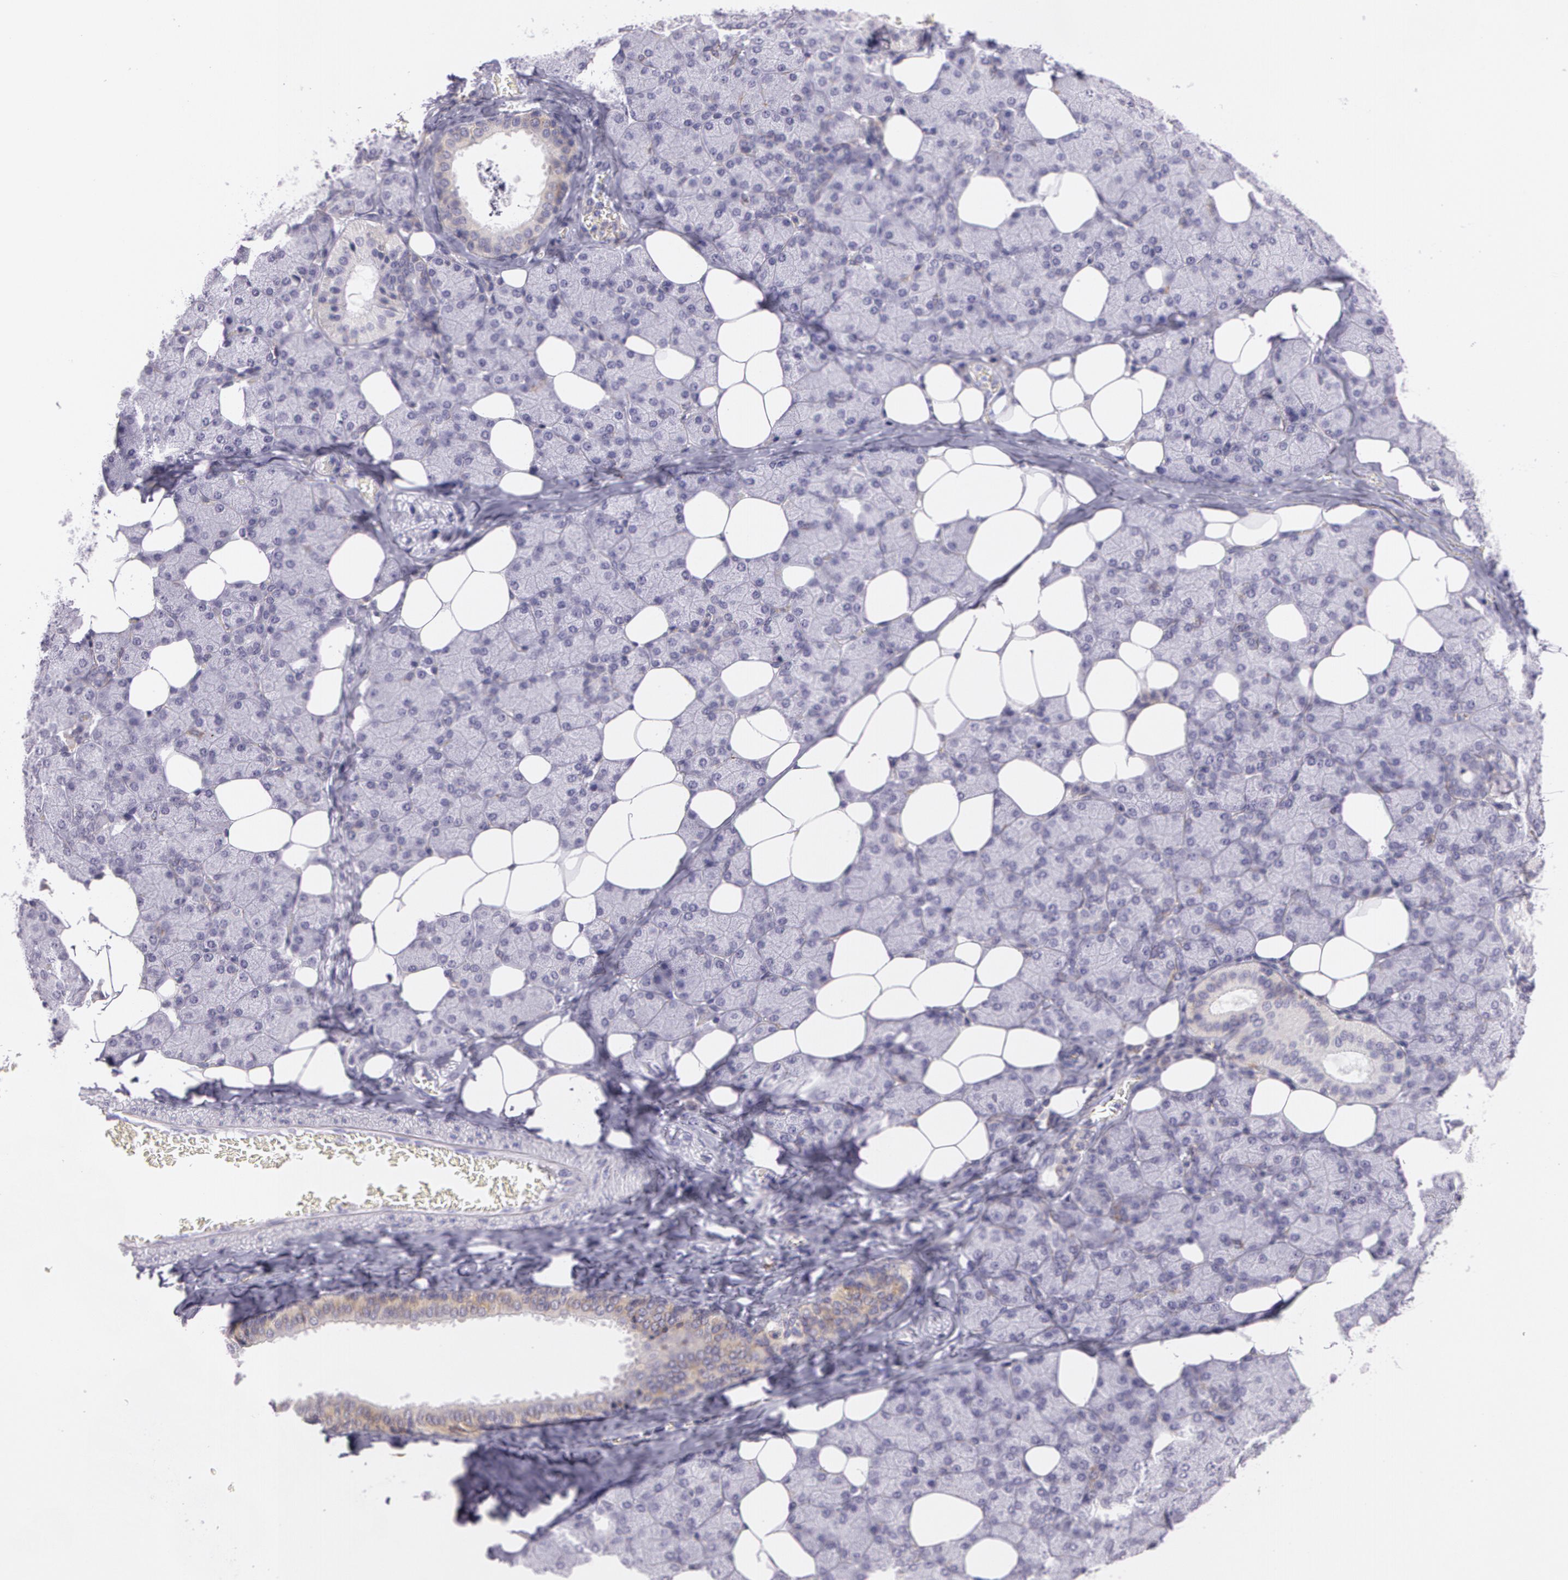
{"staining": {"intensity": "weak", "quantity": "<25%", "location": "cytoplasmic/membranous"}, "tissue": "salivary gland", "cell_type": "Glandular cells", "image_type": "normal", "snomed": [{"axis": "morphology", "description": "Normal tissue, NOS"}, {"axis": "topography", "description": "Lymph node"}, {"axis": "topography", "description": "Salivary gland"}], "caption": "Benign salivary gland was stained to show a protein in brown. There is no significant staining in glandular cells. The staining is performed using DAB brown chromogen with nuclei counter-stained in using hematoxylin.", "gene": "LY75", "patient": {"sex": "male", "age": 8}}